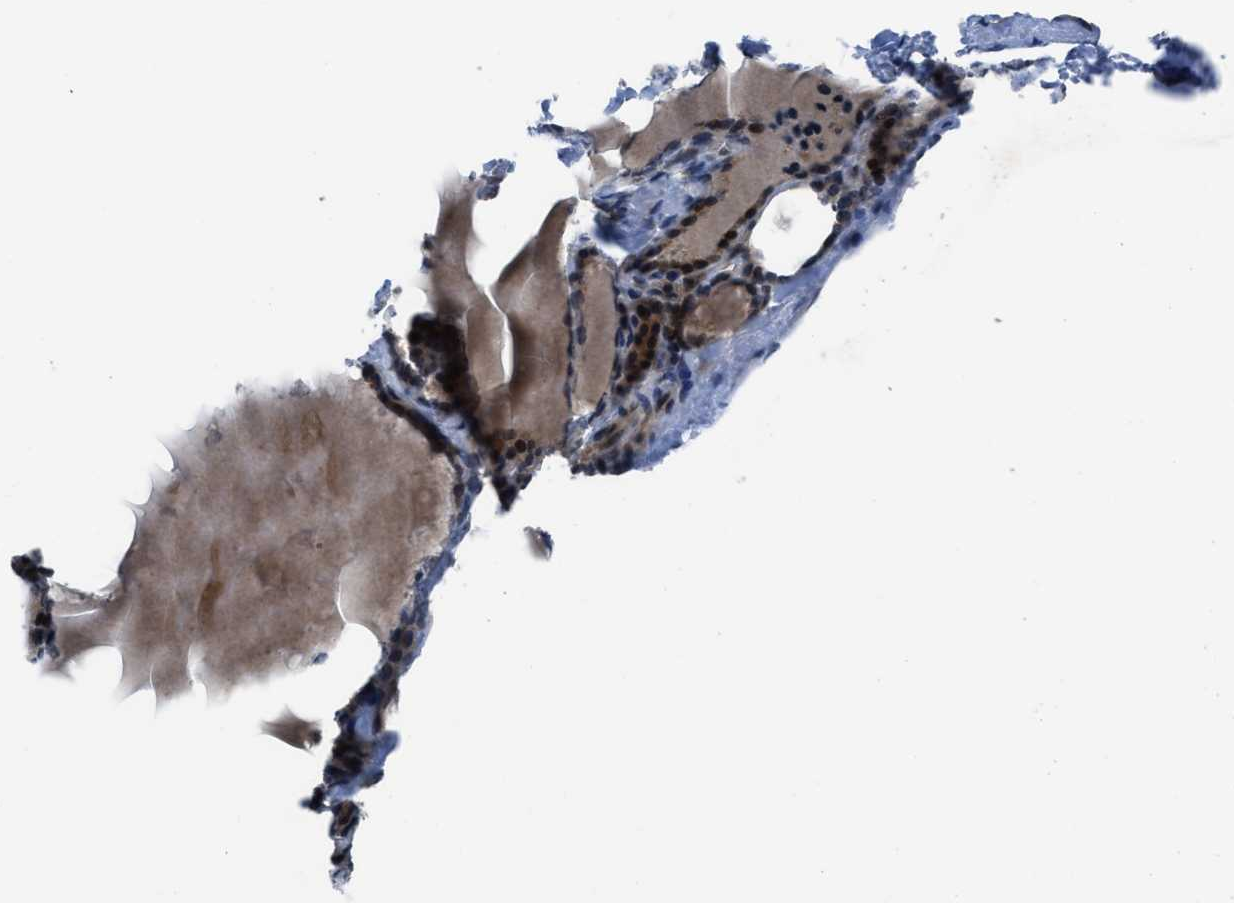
{"staining": {"intensity": "strong", "quantity": ">75%", "location": "cytoplasmic/membranous,nuclear"}, "tissue": "thyroid gland", "cell_type": "Glandular cells", "image_type": "normal", "snomed": [{"axis": "morphology", "description": "Normal tissue, NOS"}, {"axis": "topography", "description": "Thyroid gland"}], "caption": "DAB (3,3'-diaminobenzidine) immunohistochemical staining of benign thyroid gland reveals strong cytoplasmic/membranous,nuclear protein positivity in about >75% of glandular cells.", "gene": "SETD5", "patient": {"sex": "female", "age": 28}}